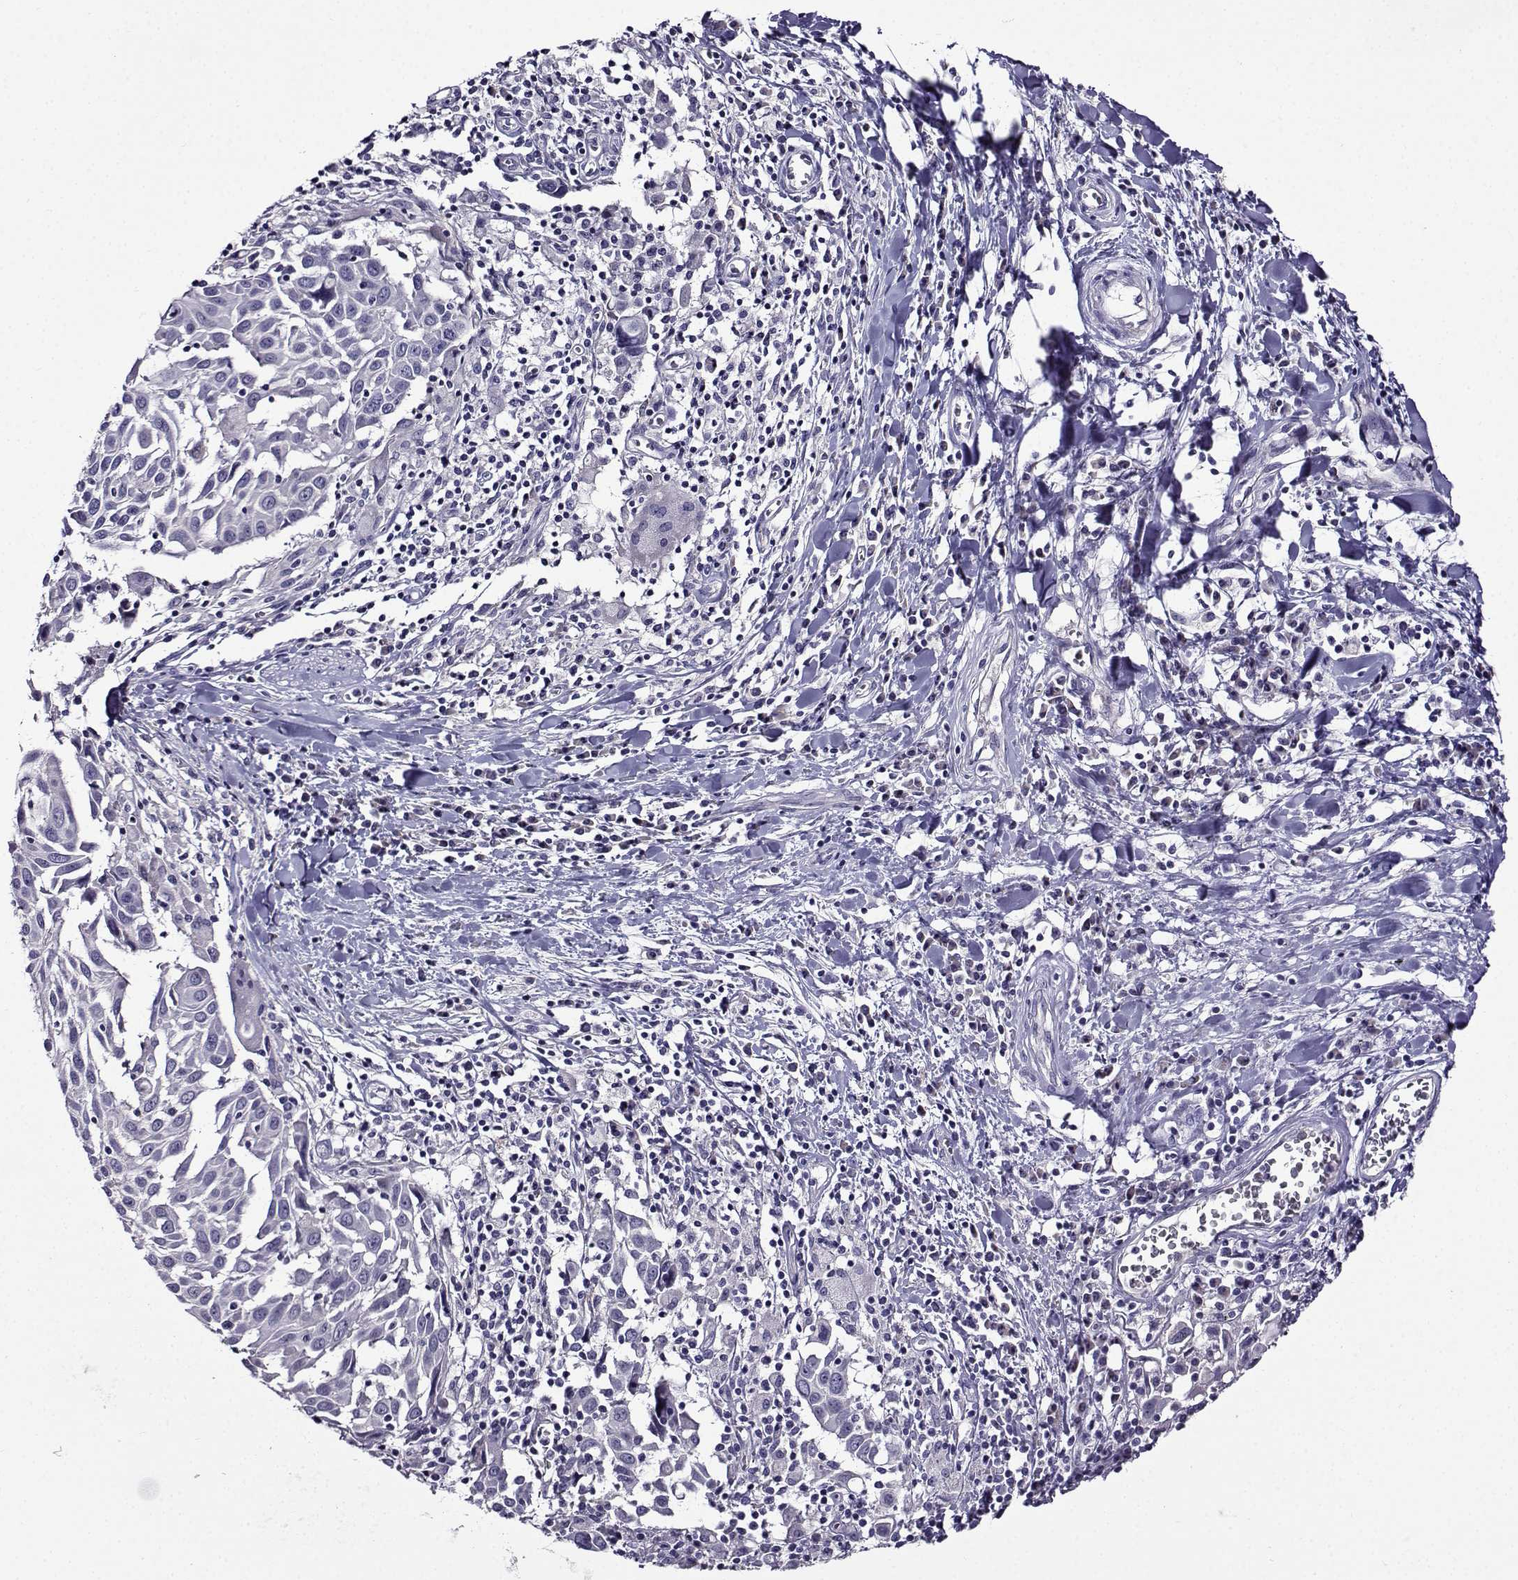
{"staining": {"intensity": "negative", "quantity": "none", "location": "none"}, "tissue": "lung cancer", "cell_type": "Tumor cells", "image_type": "cancer", "snomed": [{"axis": "morphology", "description": "Squamous cell carcinoma, NOS"}, {"axis": "topography", "description": "Lung"}], "caption": "The photomicrograph displays no staining of tumor cells in lung squamous cell carcinoma. (Brightfield microscopy of DAB (3,3'-diaminobenzidine) IHC at high magnification).", "gene": "TMEM266", "patient": {"sex": "male", "age": 57}}